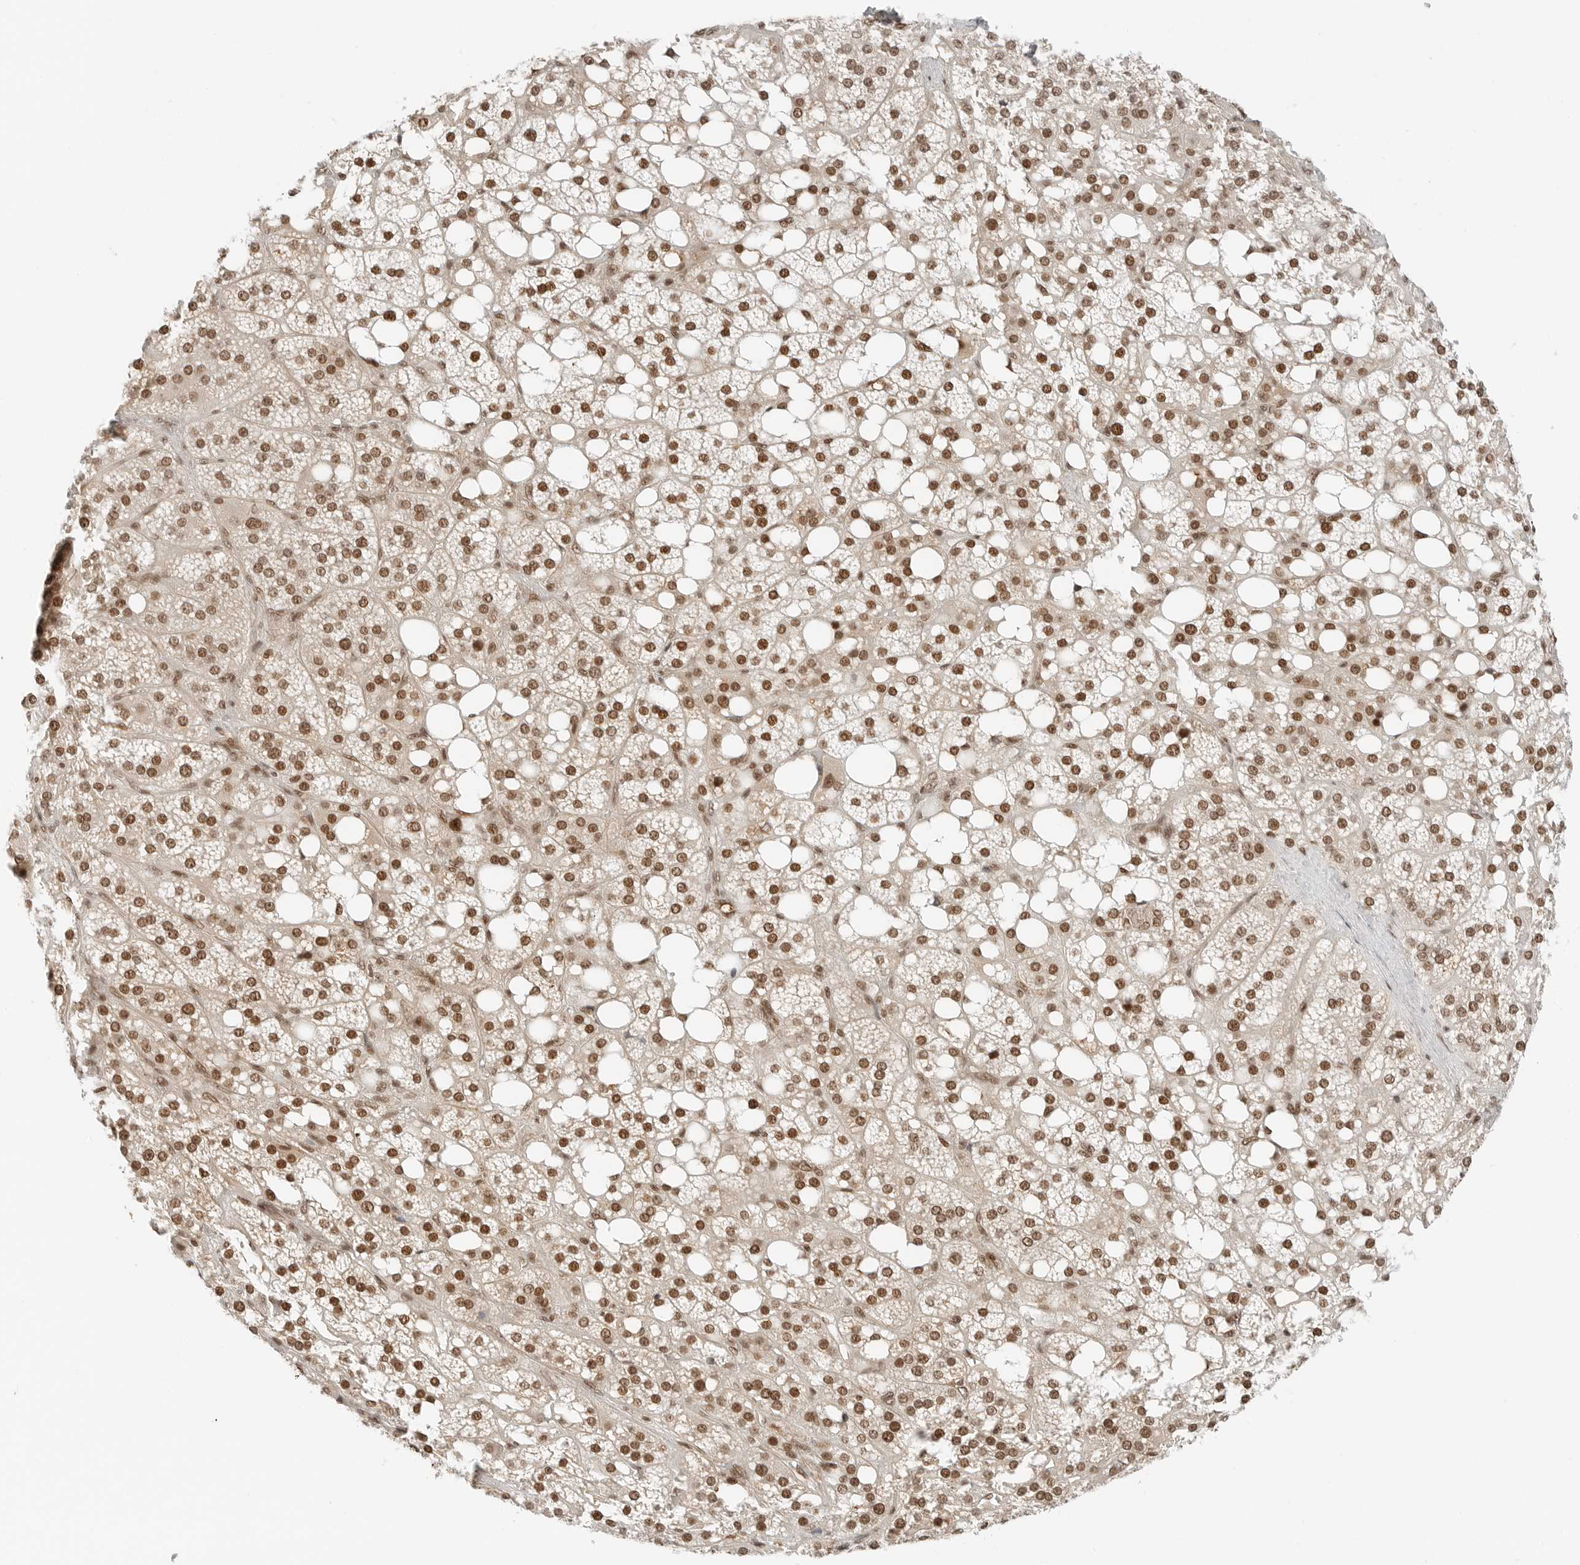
{"staining": {"intensity": "strong", "quantity": ">75%", "location": "nuclear"}, "tissue": "adrenal gland", "cell_type": "Glandular cells", "image_type": "normal", "snomed": [{"axis": "morphology", "description": "Normal tissue, NOS"}, {"axis": "topography", "description": "Adrenal gland"}], "caption": "IHC photomicrograph of unremarkable adrenal gland: adrenal gland stained using immunohistochemistry reveals high levels of strong protein expression localized specifically in the nuclear of glandular cells, appearing as a nuclear brown color.", "gene": "CRTC2", "patient": {"sex": "female", "age": 59}}